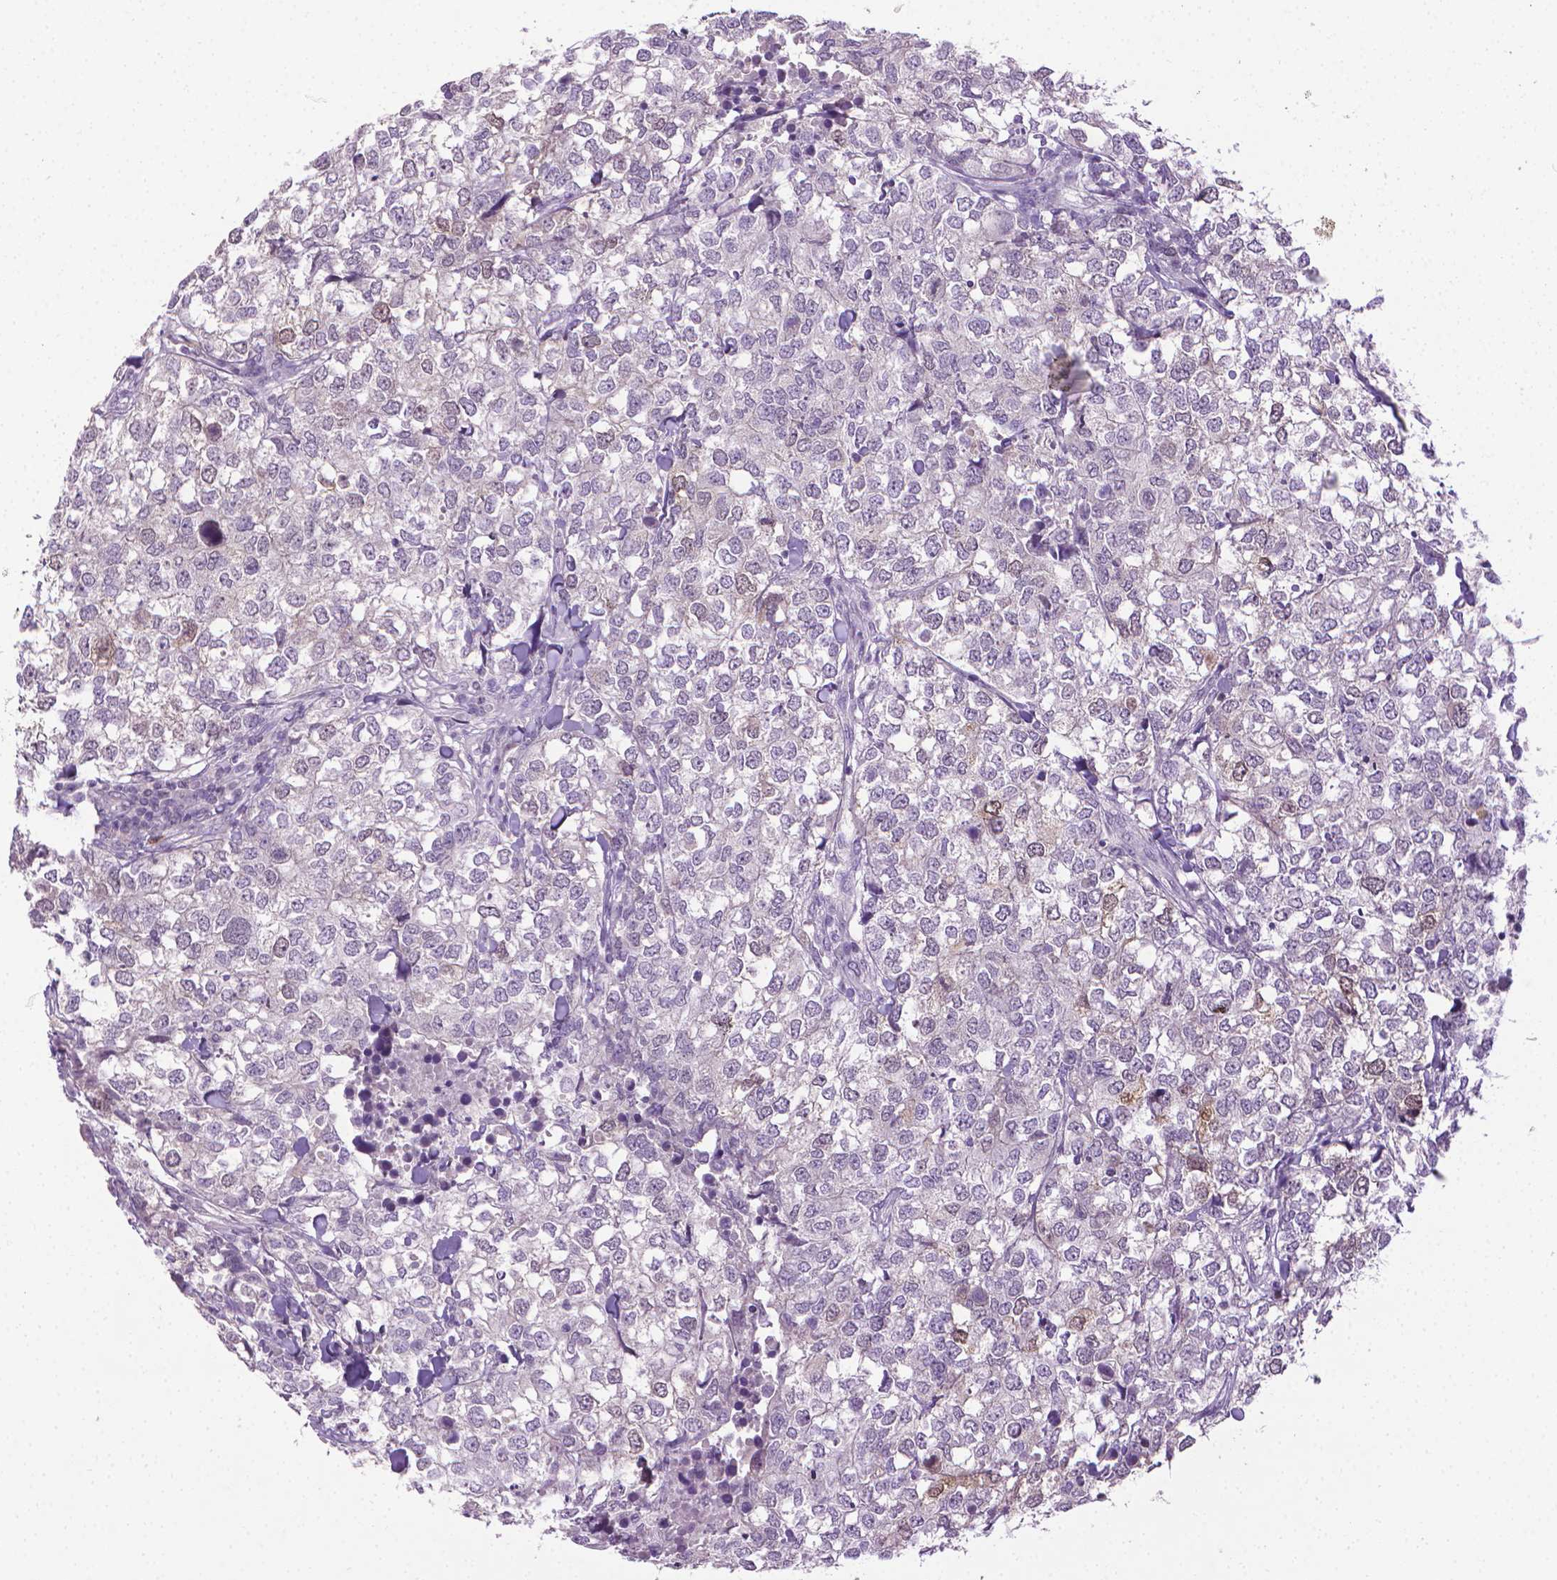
{"staining": {"intensity": "weak", "quantity": "<25%", "location": "cytoplasmic/membranous,nuclear"}, "tissue": "breast cancer", "cell_type": "Tumor cells", "image_type": "cancer", "snomed": [{"axis": "morphology", "description": "Duct carcinoma"}, {"axis": "topography", "description": "Breast"}], "caption": "Micrograph shows no significant protein positivity in tumor cells of breast cancer.", "gene": "CDKN2D", "patient": {"sex": "female", "age": 30}}